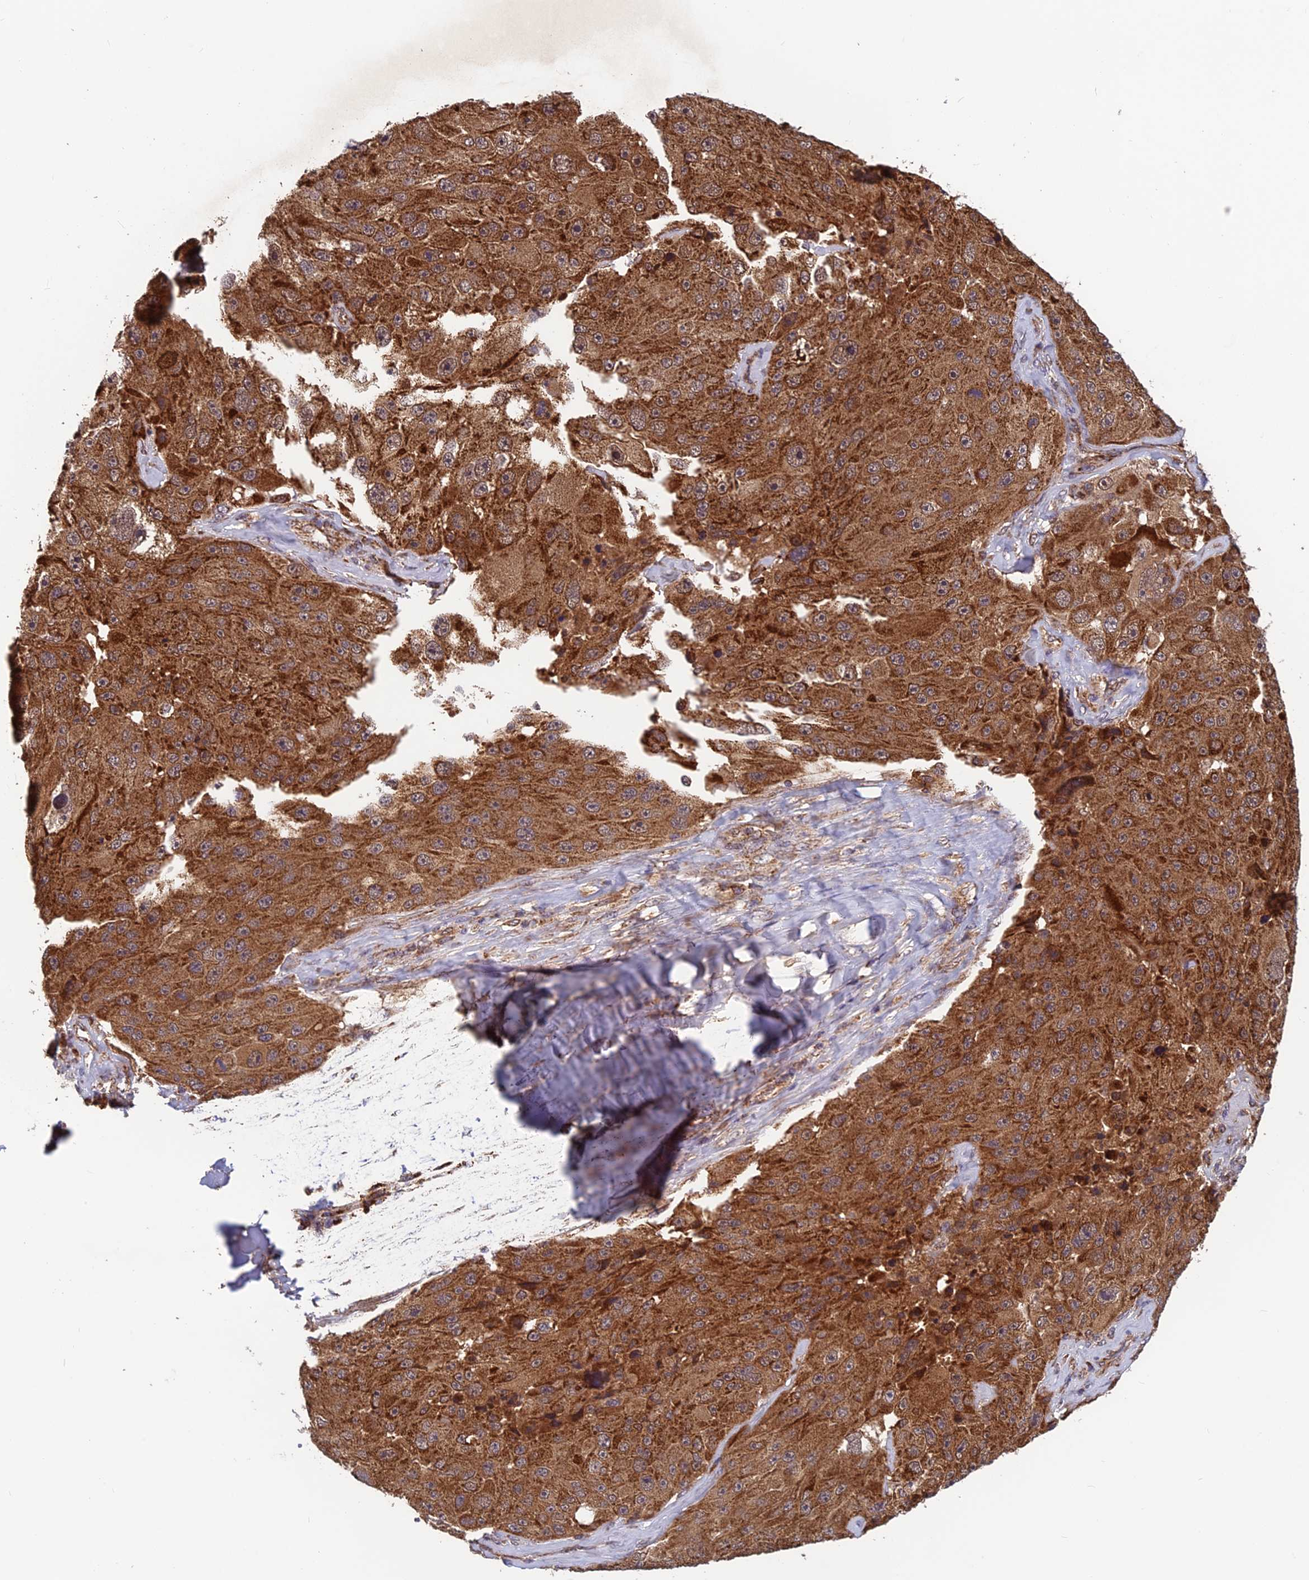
{"staining": {"intensity": "strong", "quantity": ">75%", "location": "cytoplasmic/membranous"}, "tissue": "melanoma", "cell_type": "Tumor cells", "image_type": "cancer", "snomed": [{"axis": "morphology", "description": "Malignant melanoma, Metastatic site"}, {"axis": "topography", "description": "Lymph node"}], "caption": "Malignant melanoma (metastatic site) stained with a brown dye demonstrates strong cytoplasmic/membranous positive staining in about >75% of tumor cells.", "gene": "CCDC15", "patient": {"sex": "male", "age": 62}}